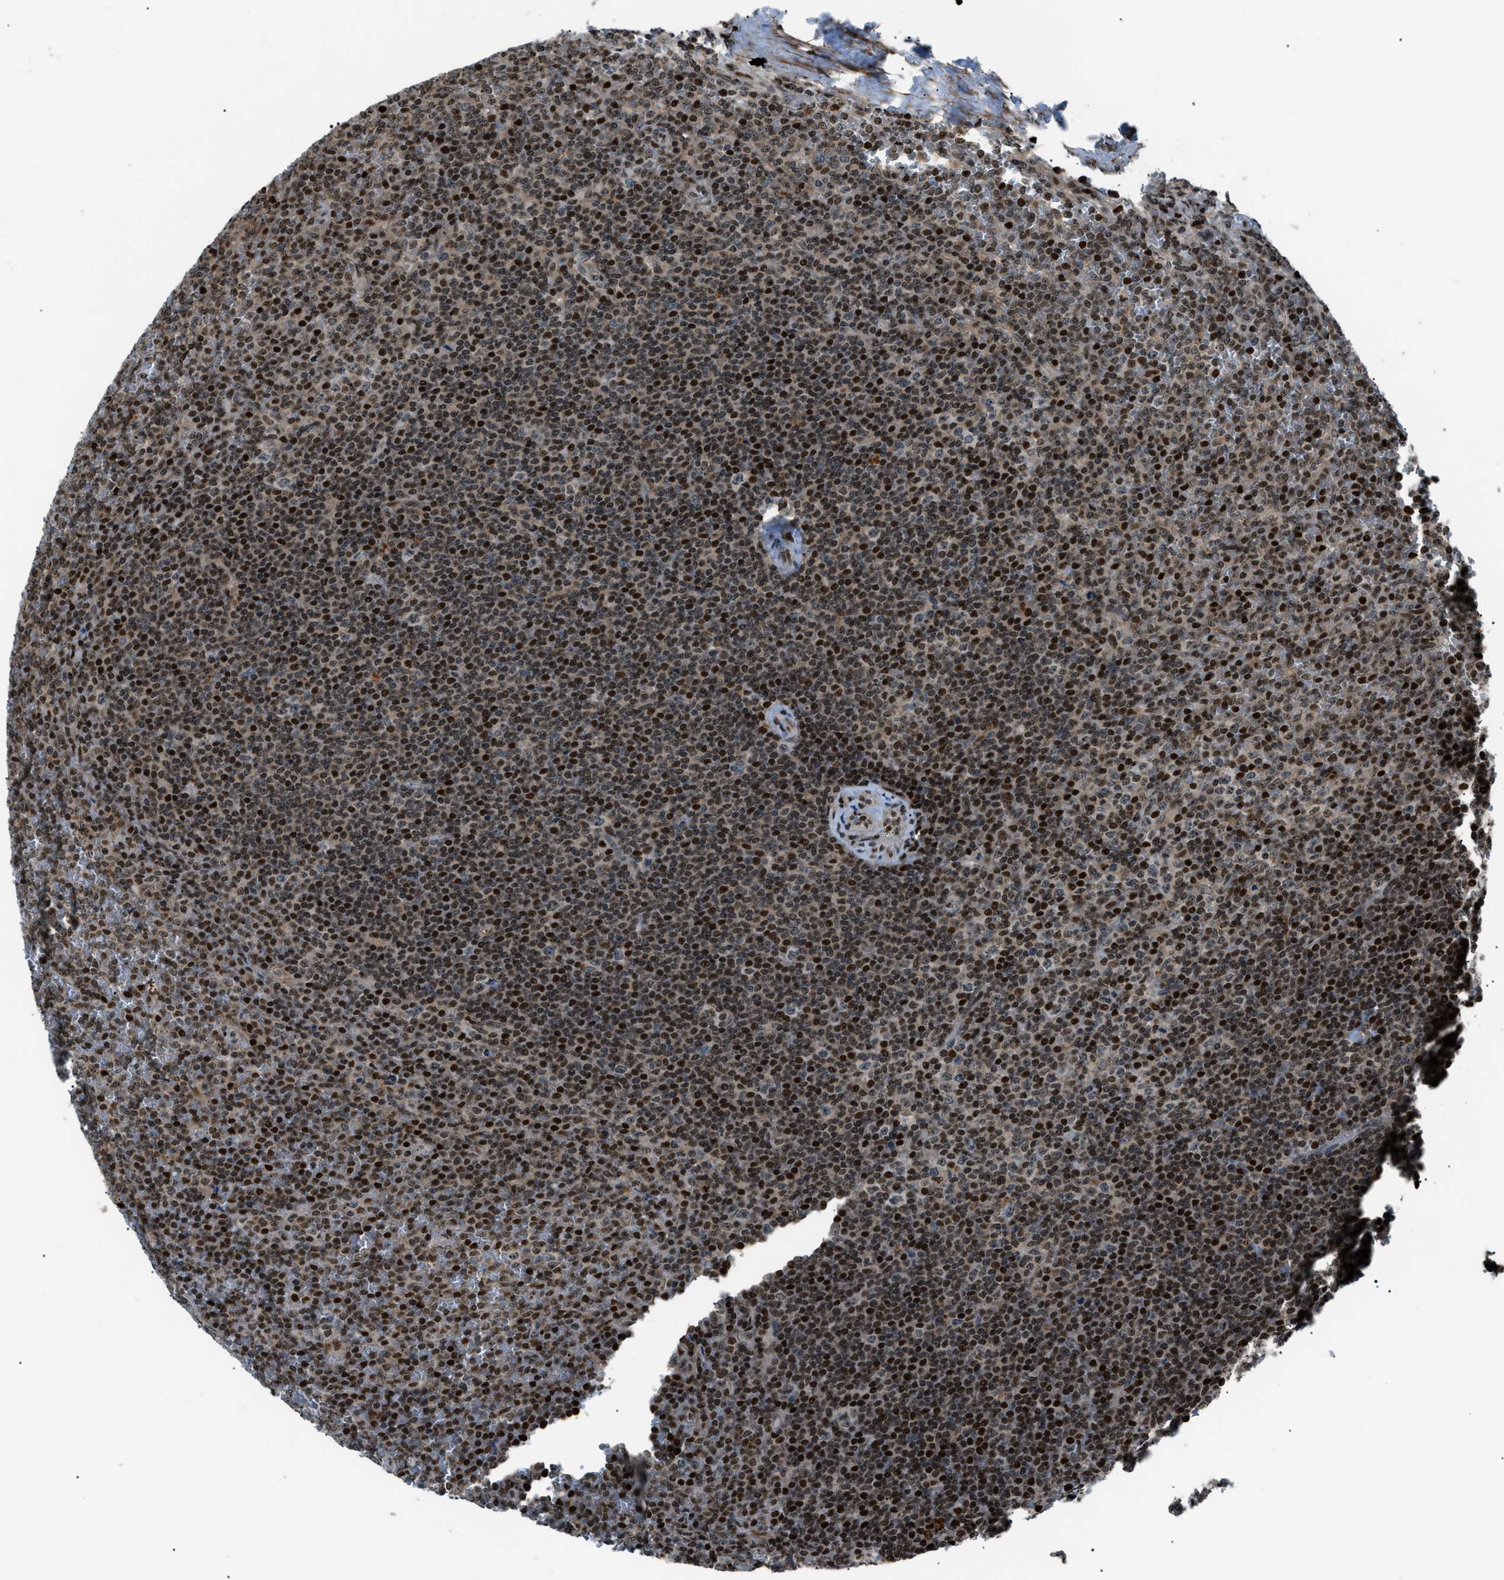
{"staining": {"intensity": "moderate", "quantity": ">75%", "location": "nuclear"}, "tissue": "lymphoma", "cell_type": "Tumor cells", "image_type": "cancer", "snomed": [{"axis": "morphology", "description": "Malignant lymphoma, non-Hodgkin's type, Low grade"}, {"axis": "topography", "description": "Spleen"}], "caption": "IHC of lymphoma shows medium levels of moderate nuclear staining in about >75% of tumor cells.", "gene": "PRKX", "patient": {"sex": "female", "age": 19}}